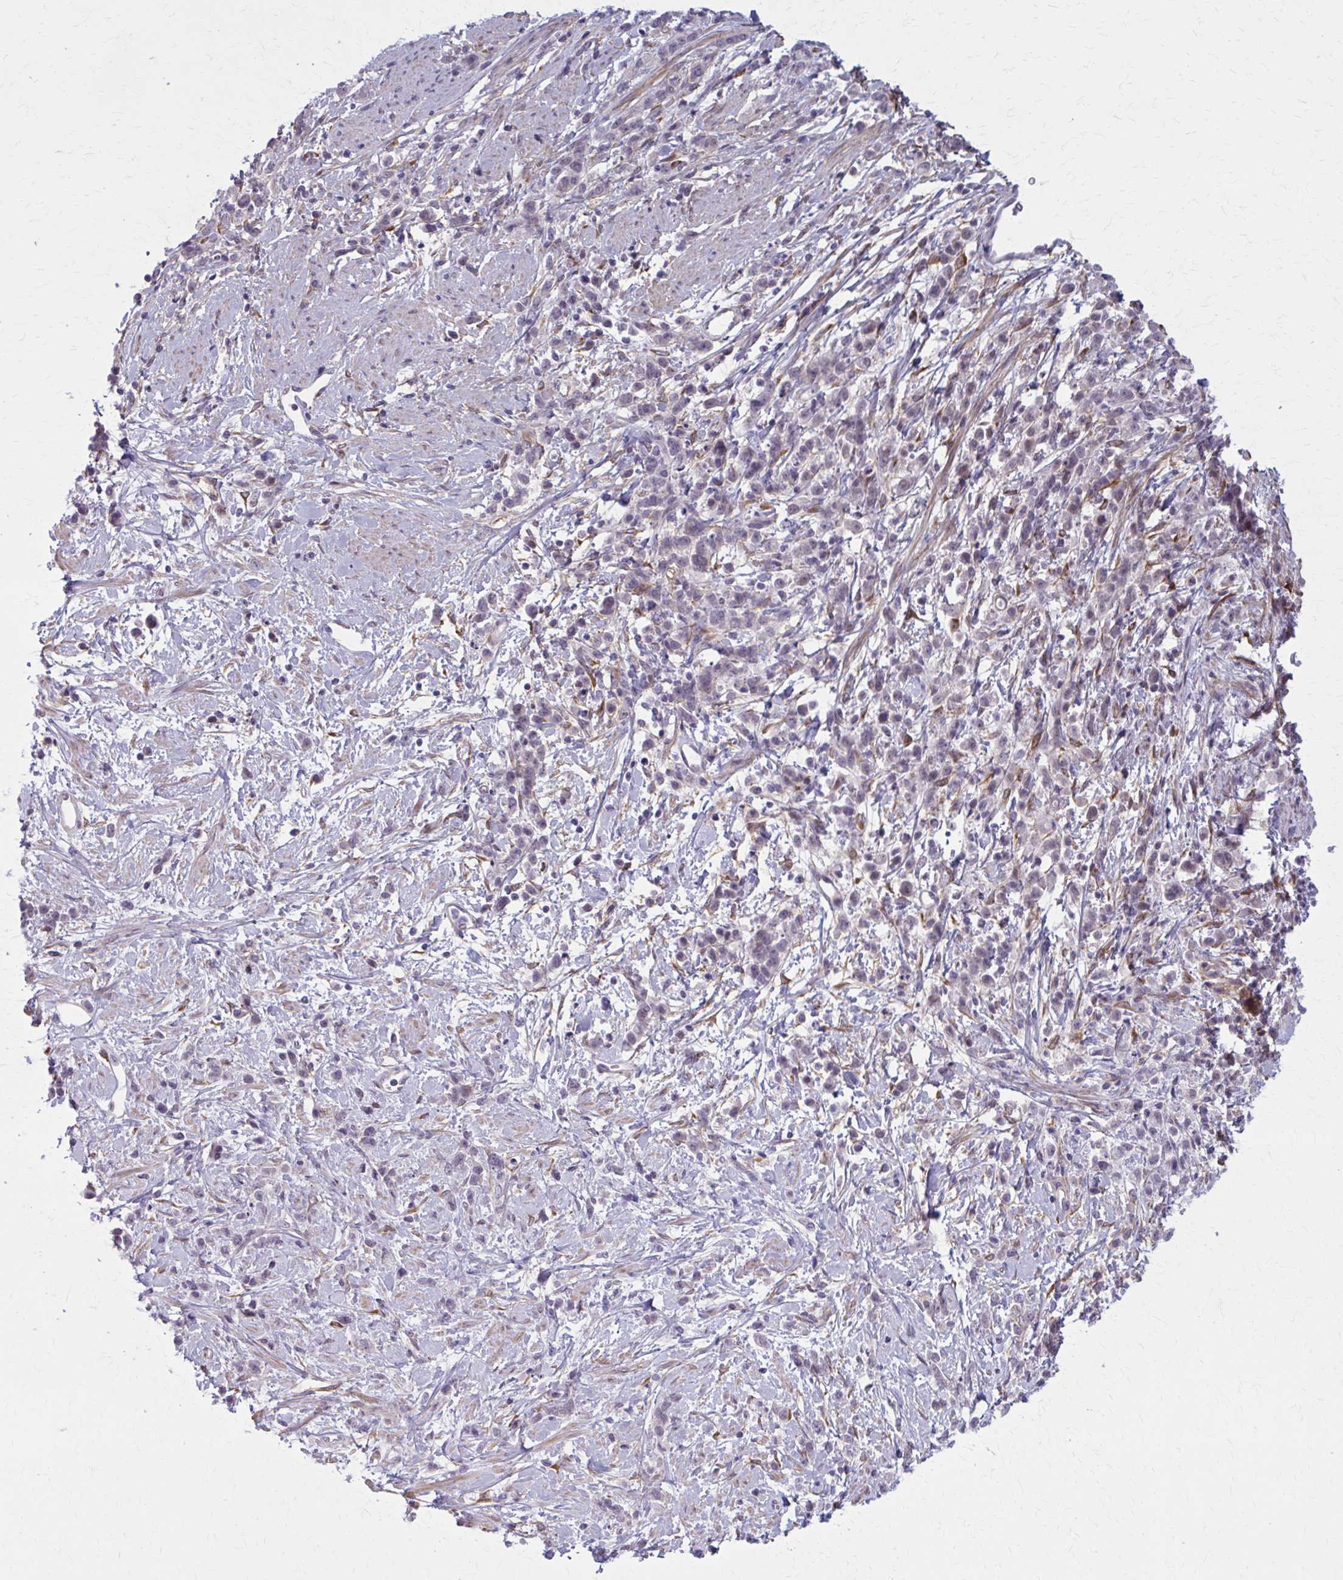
{"staining": {"intensity": "negative", "quantity": "none", "location": "none"}, "tissue": "stomach cancer", "cell_type": "Tumor cells", "image_type": "cancer", "snomed": [{"axis": "morphology", "description": "Adenocarcinoma, NOS"}, {"axis": "topography", "description": "Stomach"}], "caption": "Tumor cells are negative for brown protein staining in adenocarcinoma (stomach).", "gene": "NUMBL", "patient": {"sex": "female", "age": 60}}